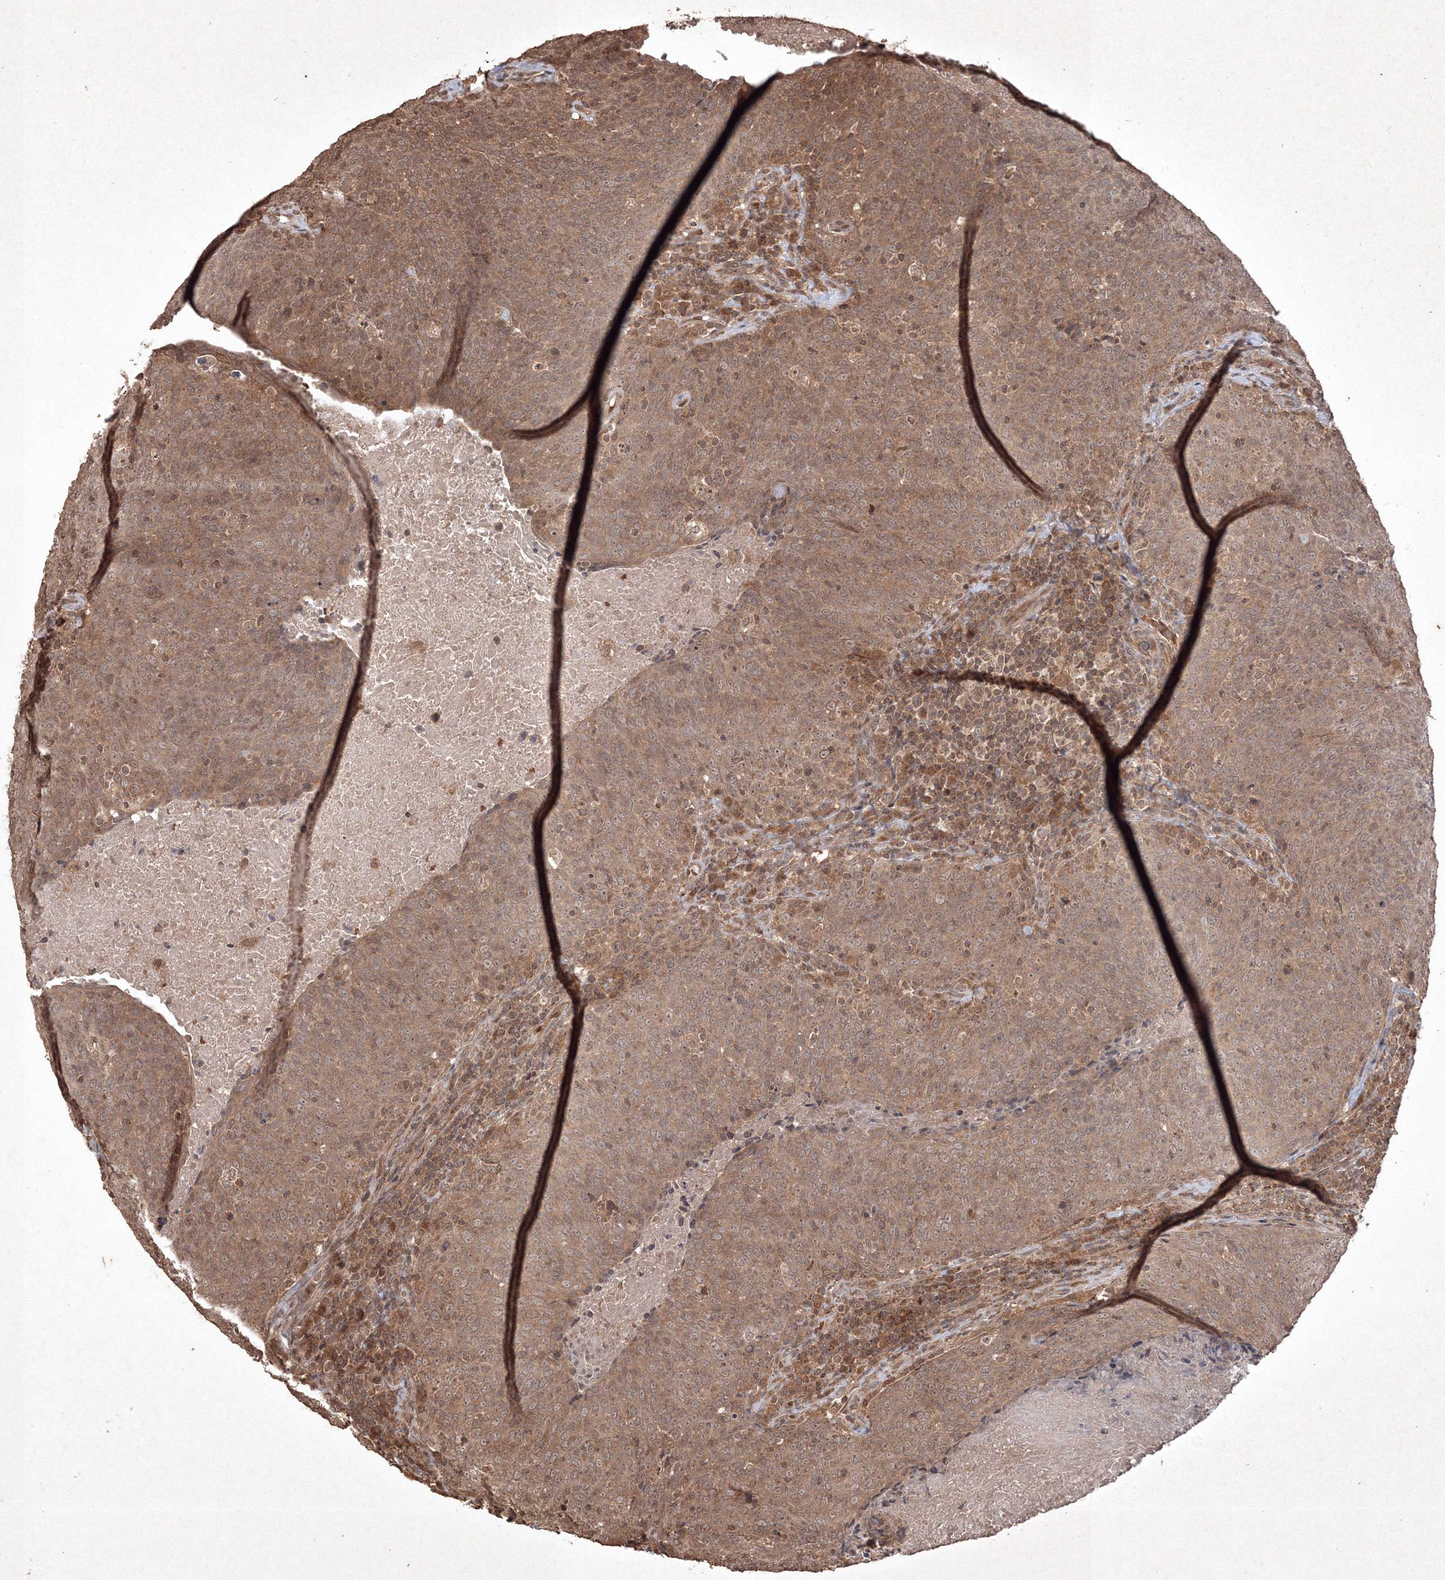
{"staining": {"intensity": "moderate", "quantity": ">75%", "location": "cytoplasmic/membranous"}, "tissue": "head and neck cancer", "cell_type": "Tumor cells", "image_type": "cancer", "snomed": [{"axis": "morphology", "description": "Squamous cell carcinoma, NOS"}, {"axis": "morphology", "description": "Squamous cell carcinoma, metastatic, NOS"}, {"axis": "topography", "description": "Lymph node"}, {"axis": "topography", "description": "Head-Neck"}], "caption": "Head and neck metastatic squamous cell carcinoma stained with IHC displays moderate cytoplasmic/membranous positivity in about >75% of tumor cells. (brown staining indicates protein expression, while blue staining denotes nuclei).", "gene": "PELI3", "patient": {"sex": "male", "age": 62}}